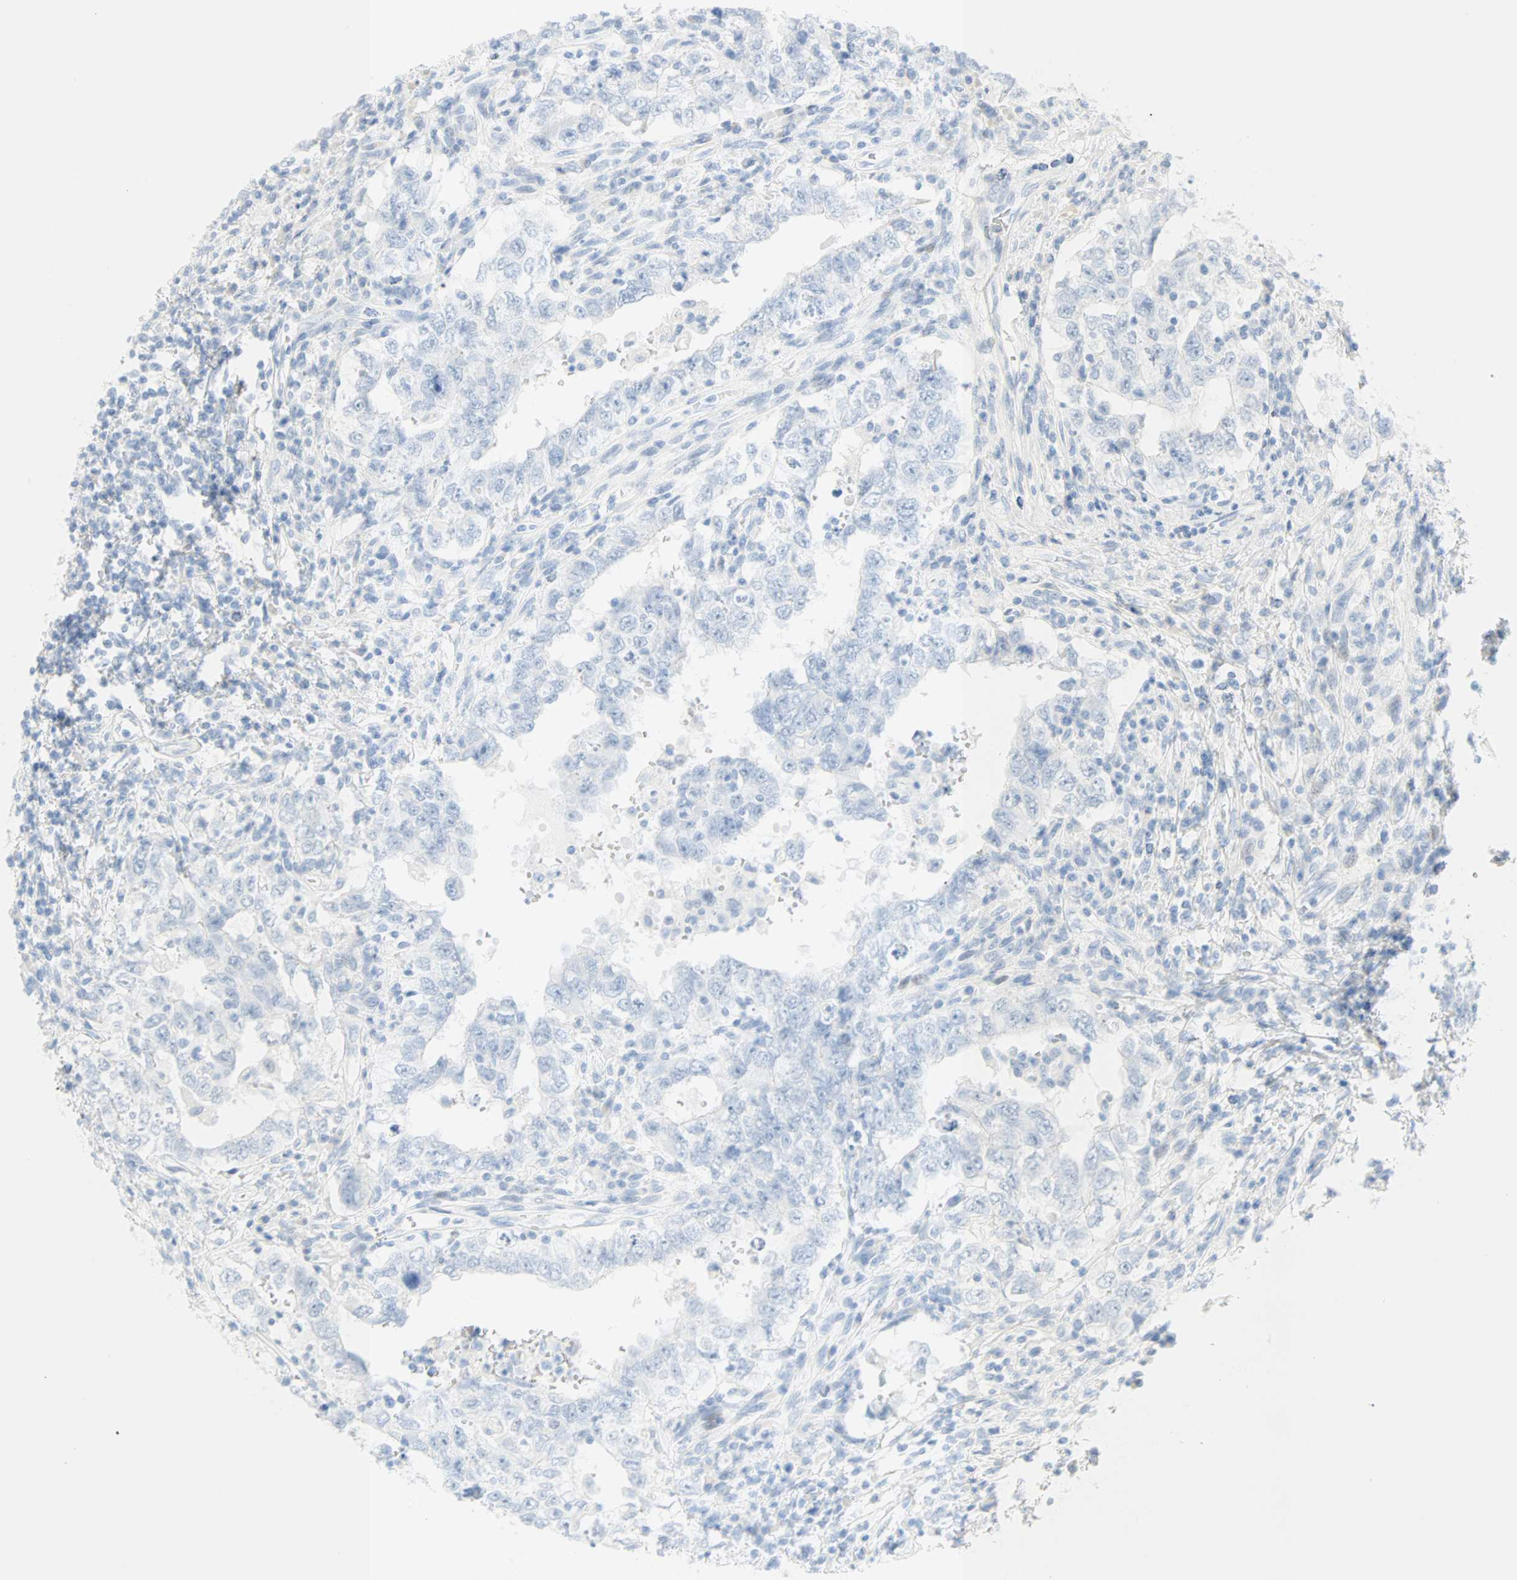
{"staining": {"intensity": "negative", "quantity": "none", "location": "none"}, "tissue": "testis cancer", "cell_type": "Tumor cells", "image_type": "cancer", "snomed": [{"axis": "morphology", "description": "Carcinoma, Embryonal, NOS"}, {"axis": "topography", "description": "Testis"}], "caption": "Immunohistochemistry image of human embryonal carcinoma (testis) stained for a protein (brown), which reveals no positivity in tumor cells.", "gene": "SELENBP1", "patient": {"sex": "male", "age": 26}}